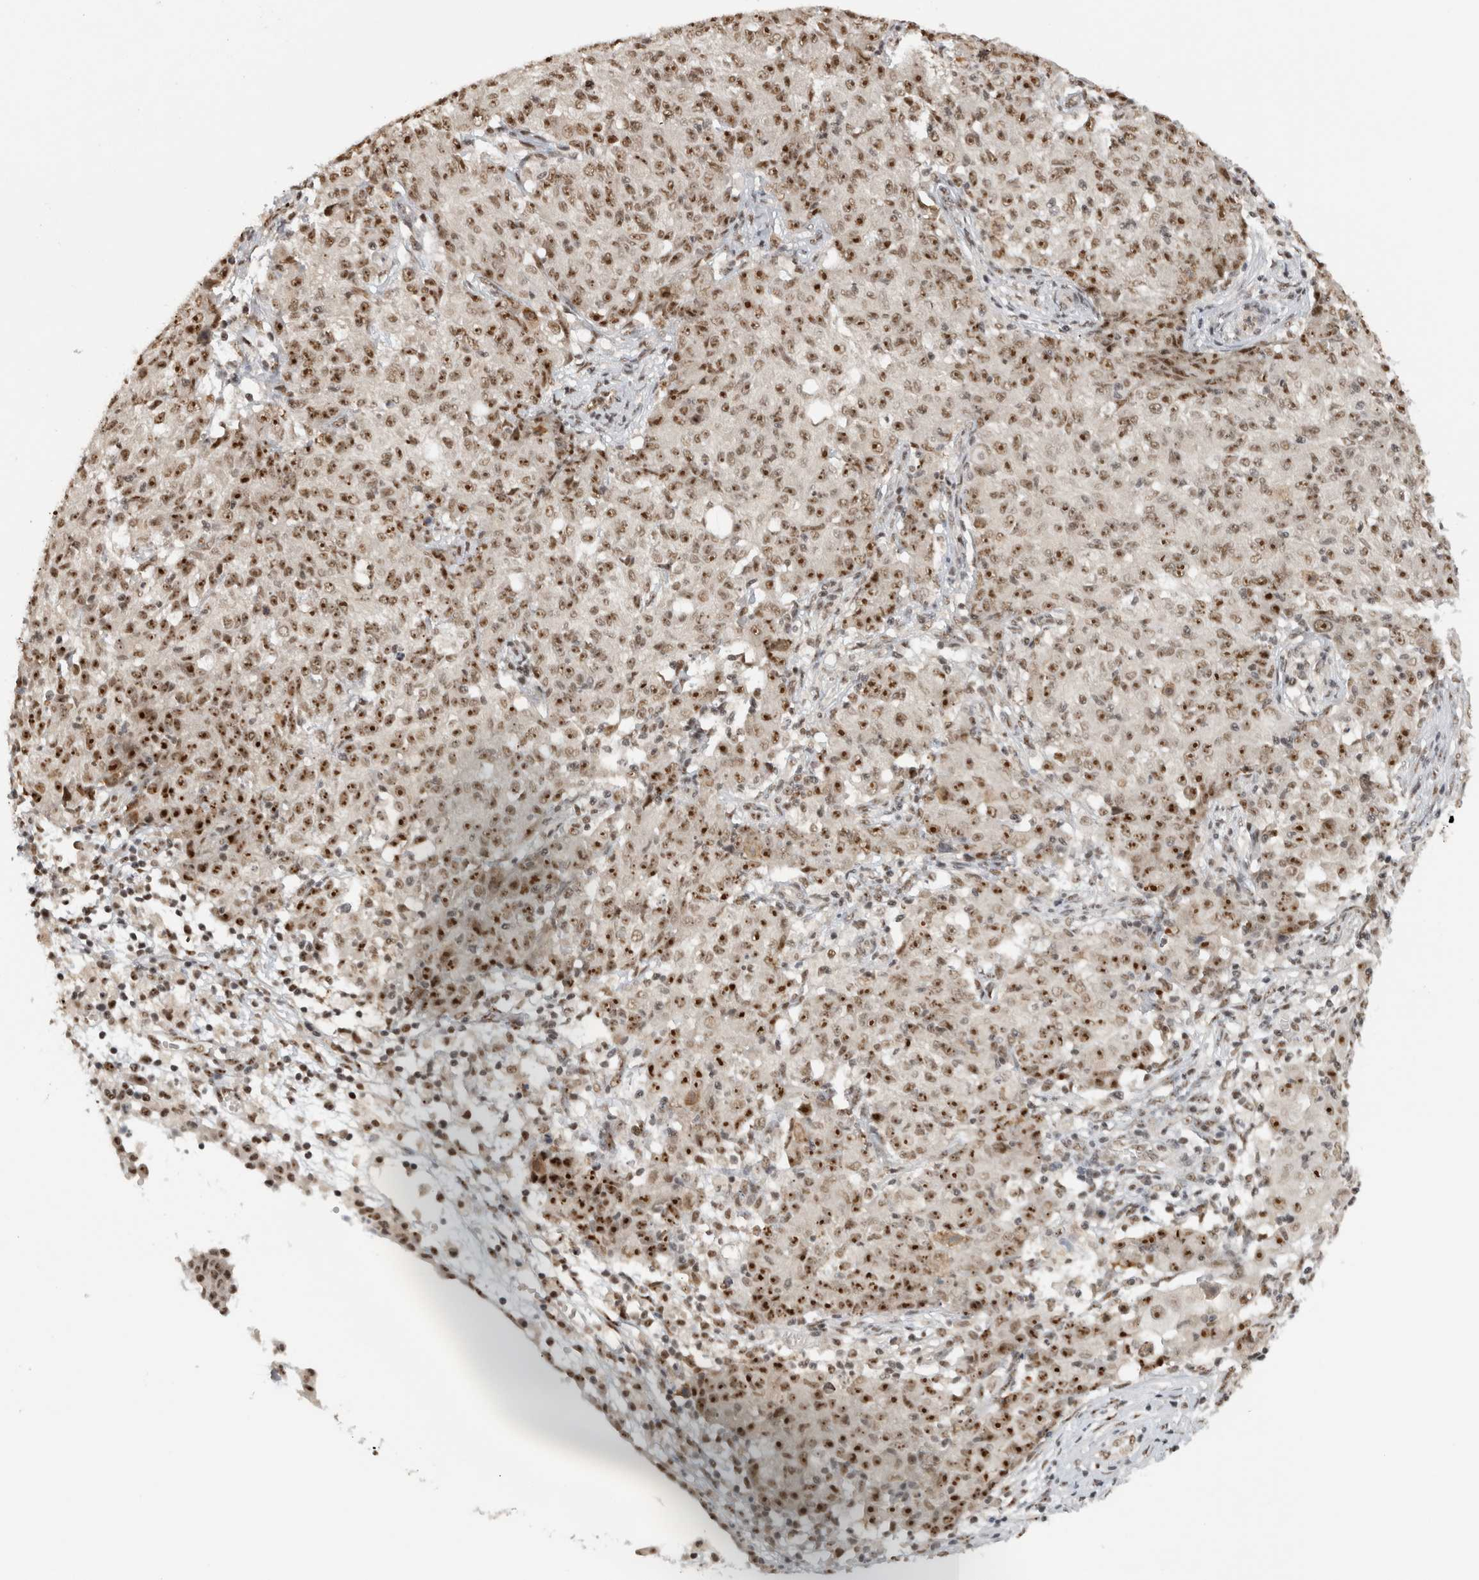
{"staining": {"intensity": "moderate", "quantity": ">75%", "location": "nuclear"}, "tissue": "ovarian cancer", "cell_type": "Tumor cells", "image_type": "cancer", "snomed": [{"axis": "morphology", "description": "Carcinoma, endometroid"}, {"axis": "topography", "description": "Ovary"}], "caption": "Endometroid carcinoma (ovarian) stained for a protein exhibits moderate nuclear positivity in tumor cells. (Stains: DAB in brown, nuclei in blue, Microscopy: brightfield microscopy at high magnification).", "gene": "EBNA1BP2", "patient": {"sex": "female", "age": 42}}